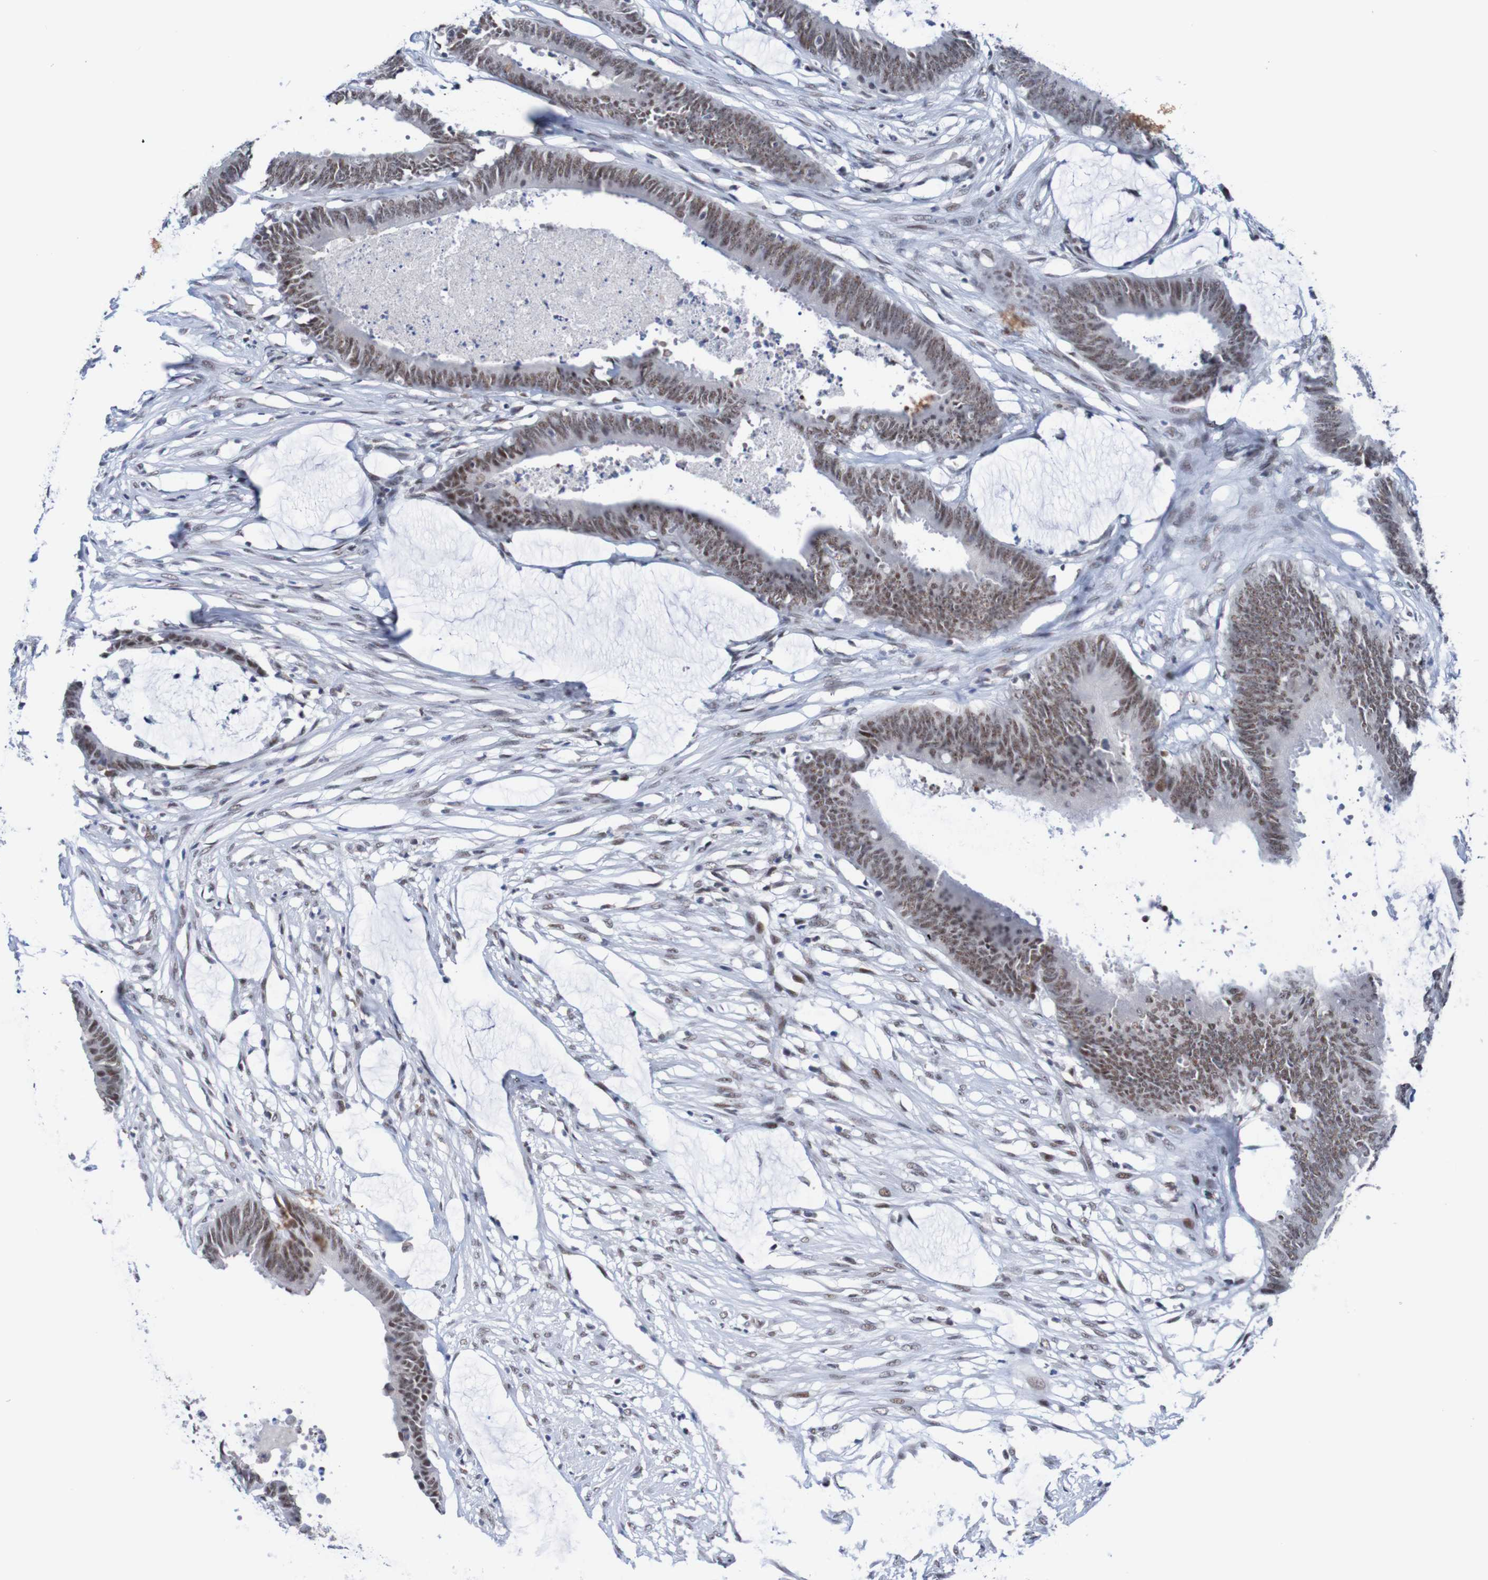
{"staining": {"intensity": "moderate", "quantity": ">75%", "location": "nuclear"}, "tissue": "colorectal cancer", "cell_type": "Tumor cells", "image_type": "cancer", "snomed": [{"axis": "morphology", "description": "Adenocarcinoma, NOS"}, {"axis": "topography", "description": "Rectum"}], "caption": "DAB immunohistochemical staining of colorectal cancer displays moderate nuclear protein staining in approximately >75% of tumor cells. (Brightfield microscopy of DAB IHC at high magnification).", "gene": "CDC5L", "patient": {"sex": "female", "age": 66}}